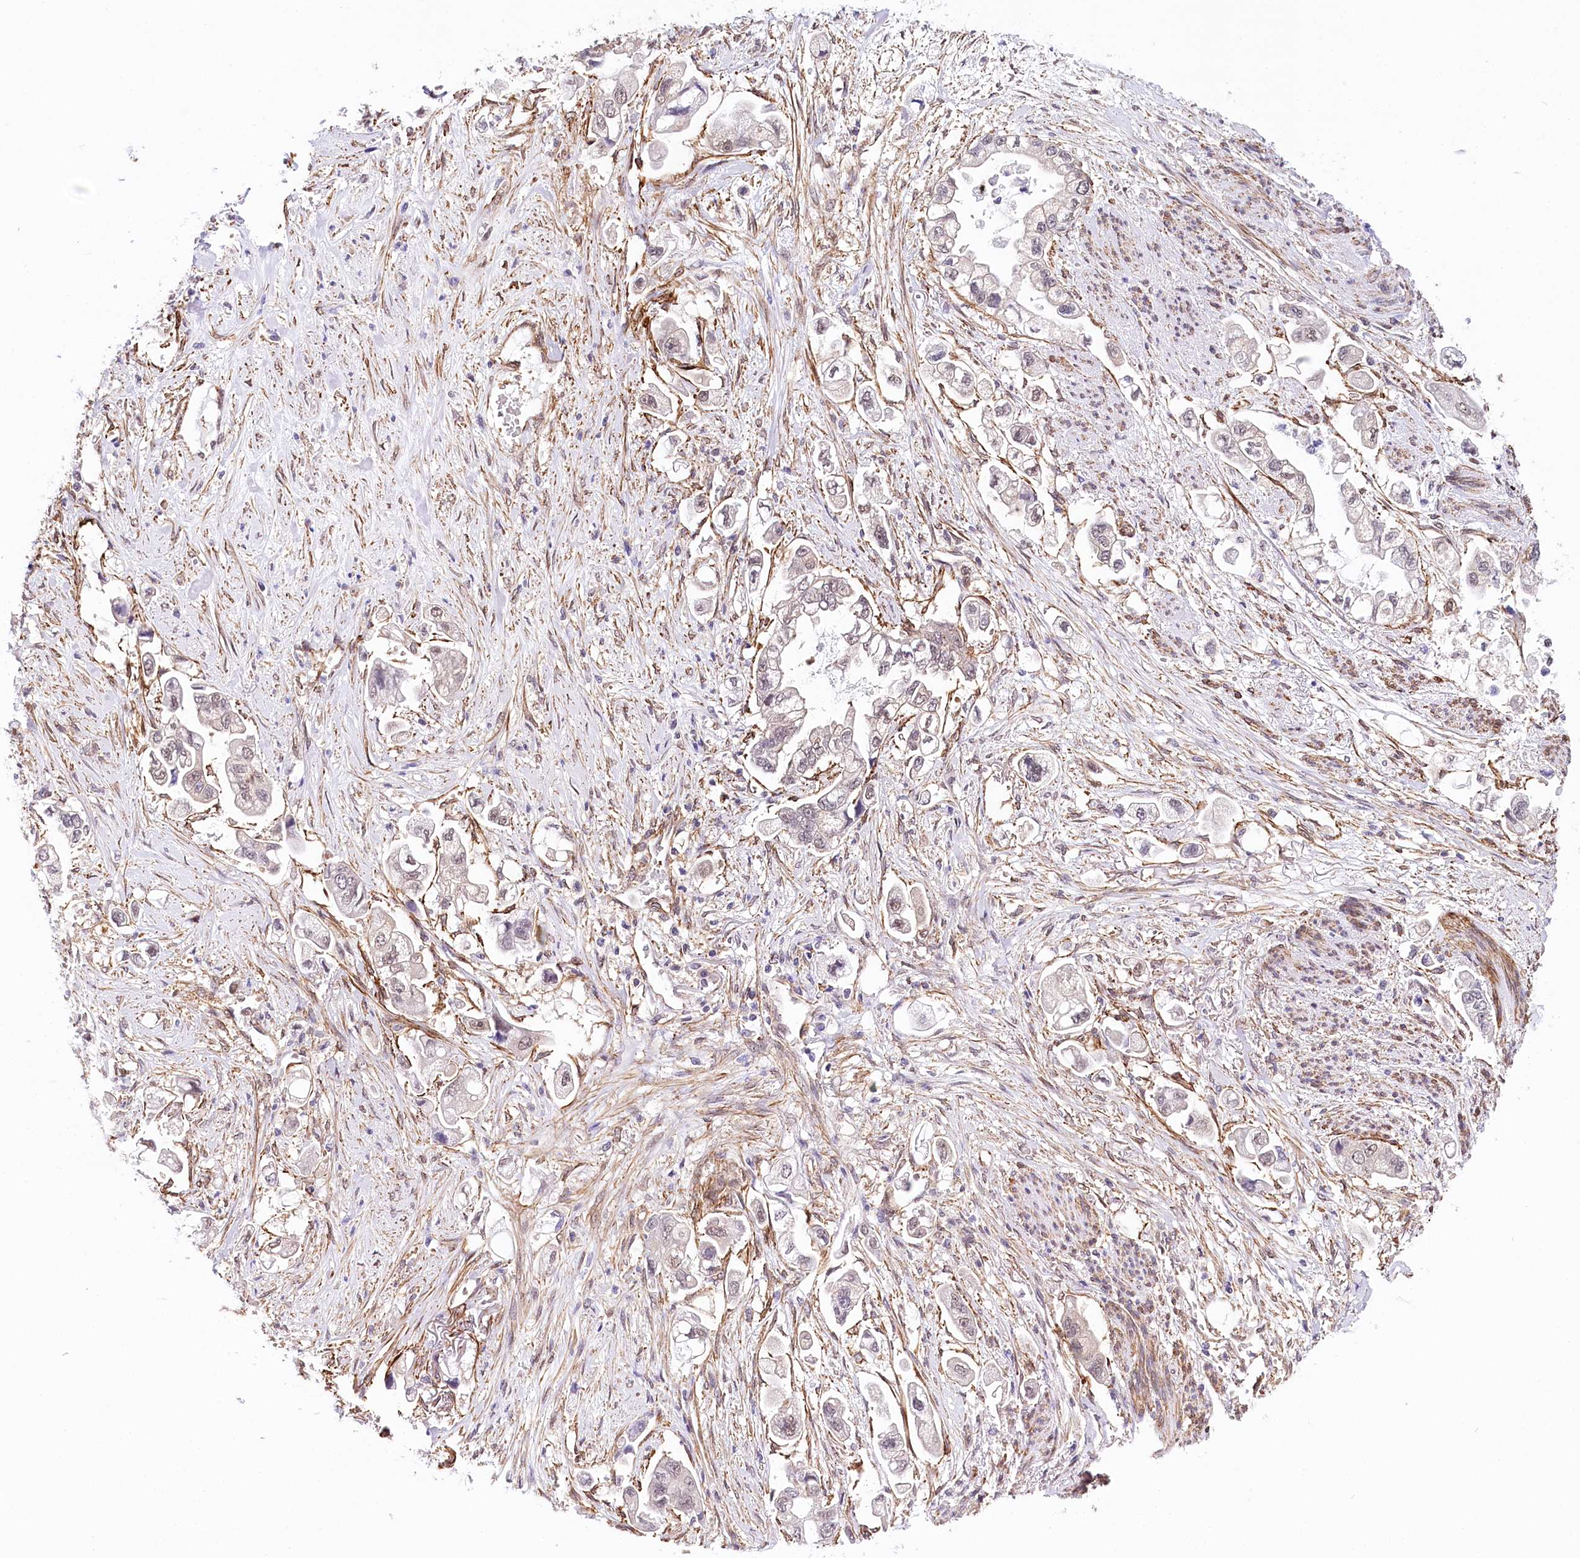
{"staining": {"intensity": "weak", "quantity": "<25%", "location": "nuclear"}, "tissue": "stomach cancer", "cell_type": "Tumor cells", "image_type": "cancer", "snomed": [{"axis": "morphology", "description": "Adenocarcinoma, NOS"}, {"axis": "topography", "description": "Stomach"}], "caption": "High power microscopy photomicrograph of an immunohistochemistry (IHC) photomicrograph of adenocarcinoma (stomach), revealing no significant staining in tumor cells.", "gene": "PPP2R5B", "patient": {"sex": "male", "age": 62}}